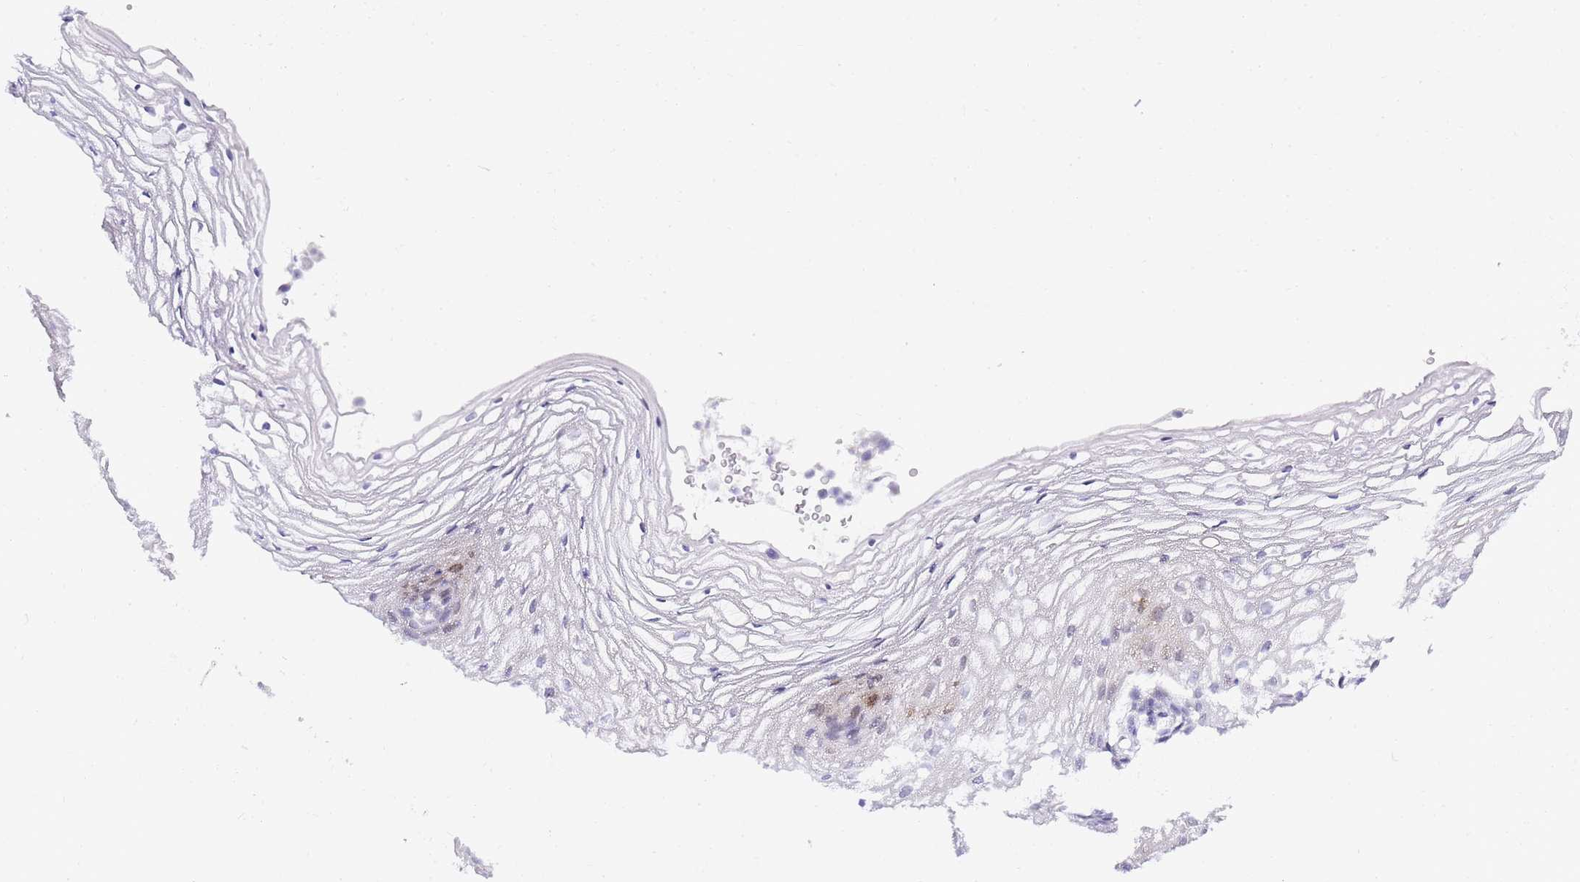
{"staining": {"intensity": "weak", "quantity": "<25%", "location": "nuclear"}, "tissue": "vagina", "cell_type": "Squamous epithelial cells", "image_type": "normal", "snomed": [{"axis": "morphology", "description": "Normal tissue, NOS"}, {"axis": "topography", "description": "Vagina"}], "caption": "A high-resolution photomicrograph shows immunohistochemistry (IHC) staining of unremarkable vagina, which demonstrates no significant expression in squamous epithelial cells. (Immunohistochemistry, brightfield microscopy, high magnification).", "gene": "GBP2", "patient": {"sex": "female", "age": 60}}